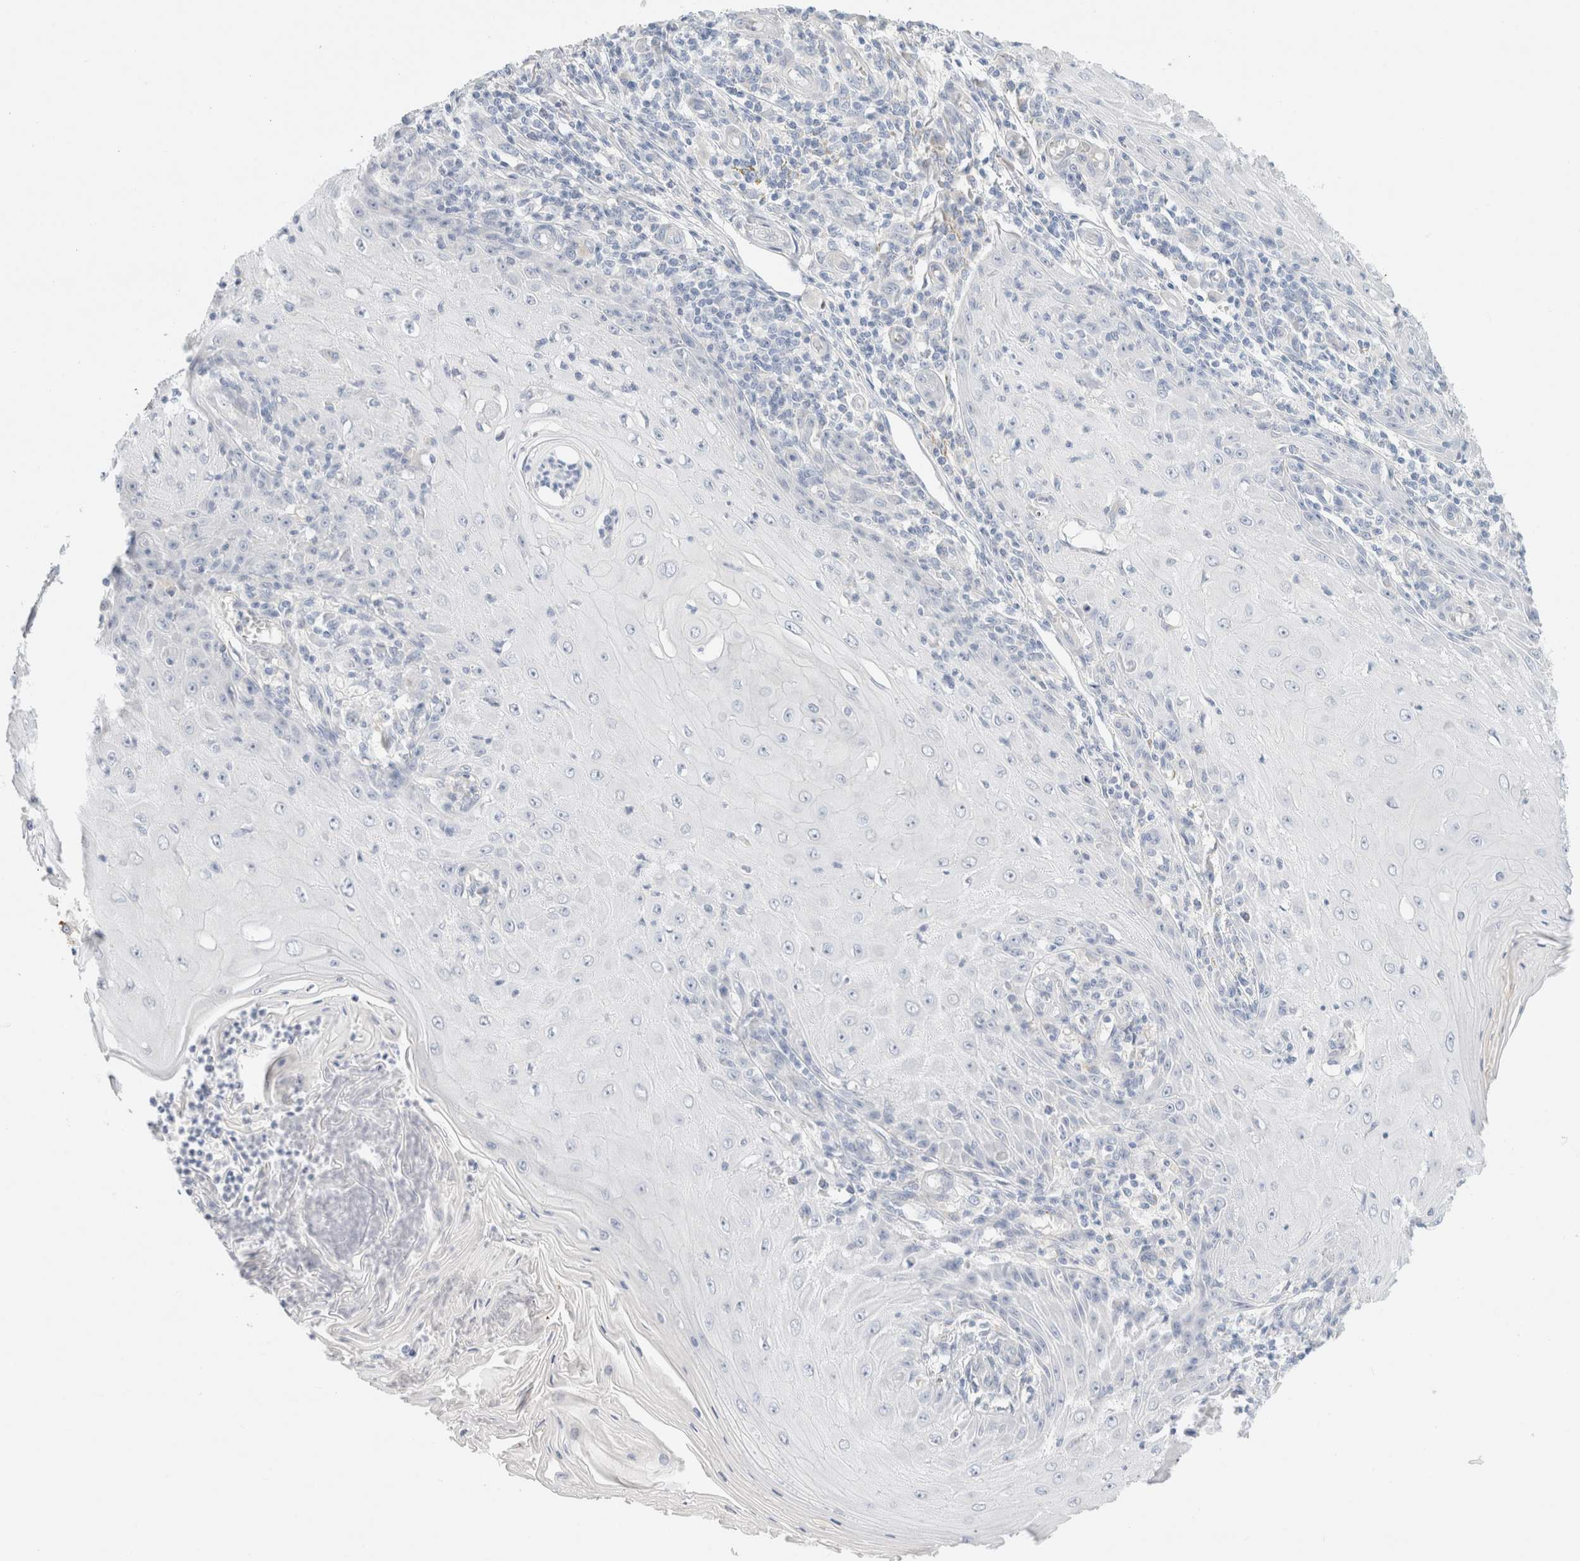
{"staining": {"intensity": "negative", "quantity": "none", "location": "none"}, "tissue": "skin cancer", "cell_type": "Tumor cells", "image_type": "cancer", "snomed": [{"axis": "morphology", "description": "Squamous cell carcinoma, NOS"}, {"axis": "topography", "description": "Skin"}], "caption": "This is an immunohistochemistry histopathology image of human squamous cell carcinoma (skin). There is no positivity in tumor cells.", "gene": "CPQ", "patient": {"sex": "female", "age": 73}}